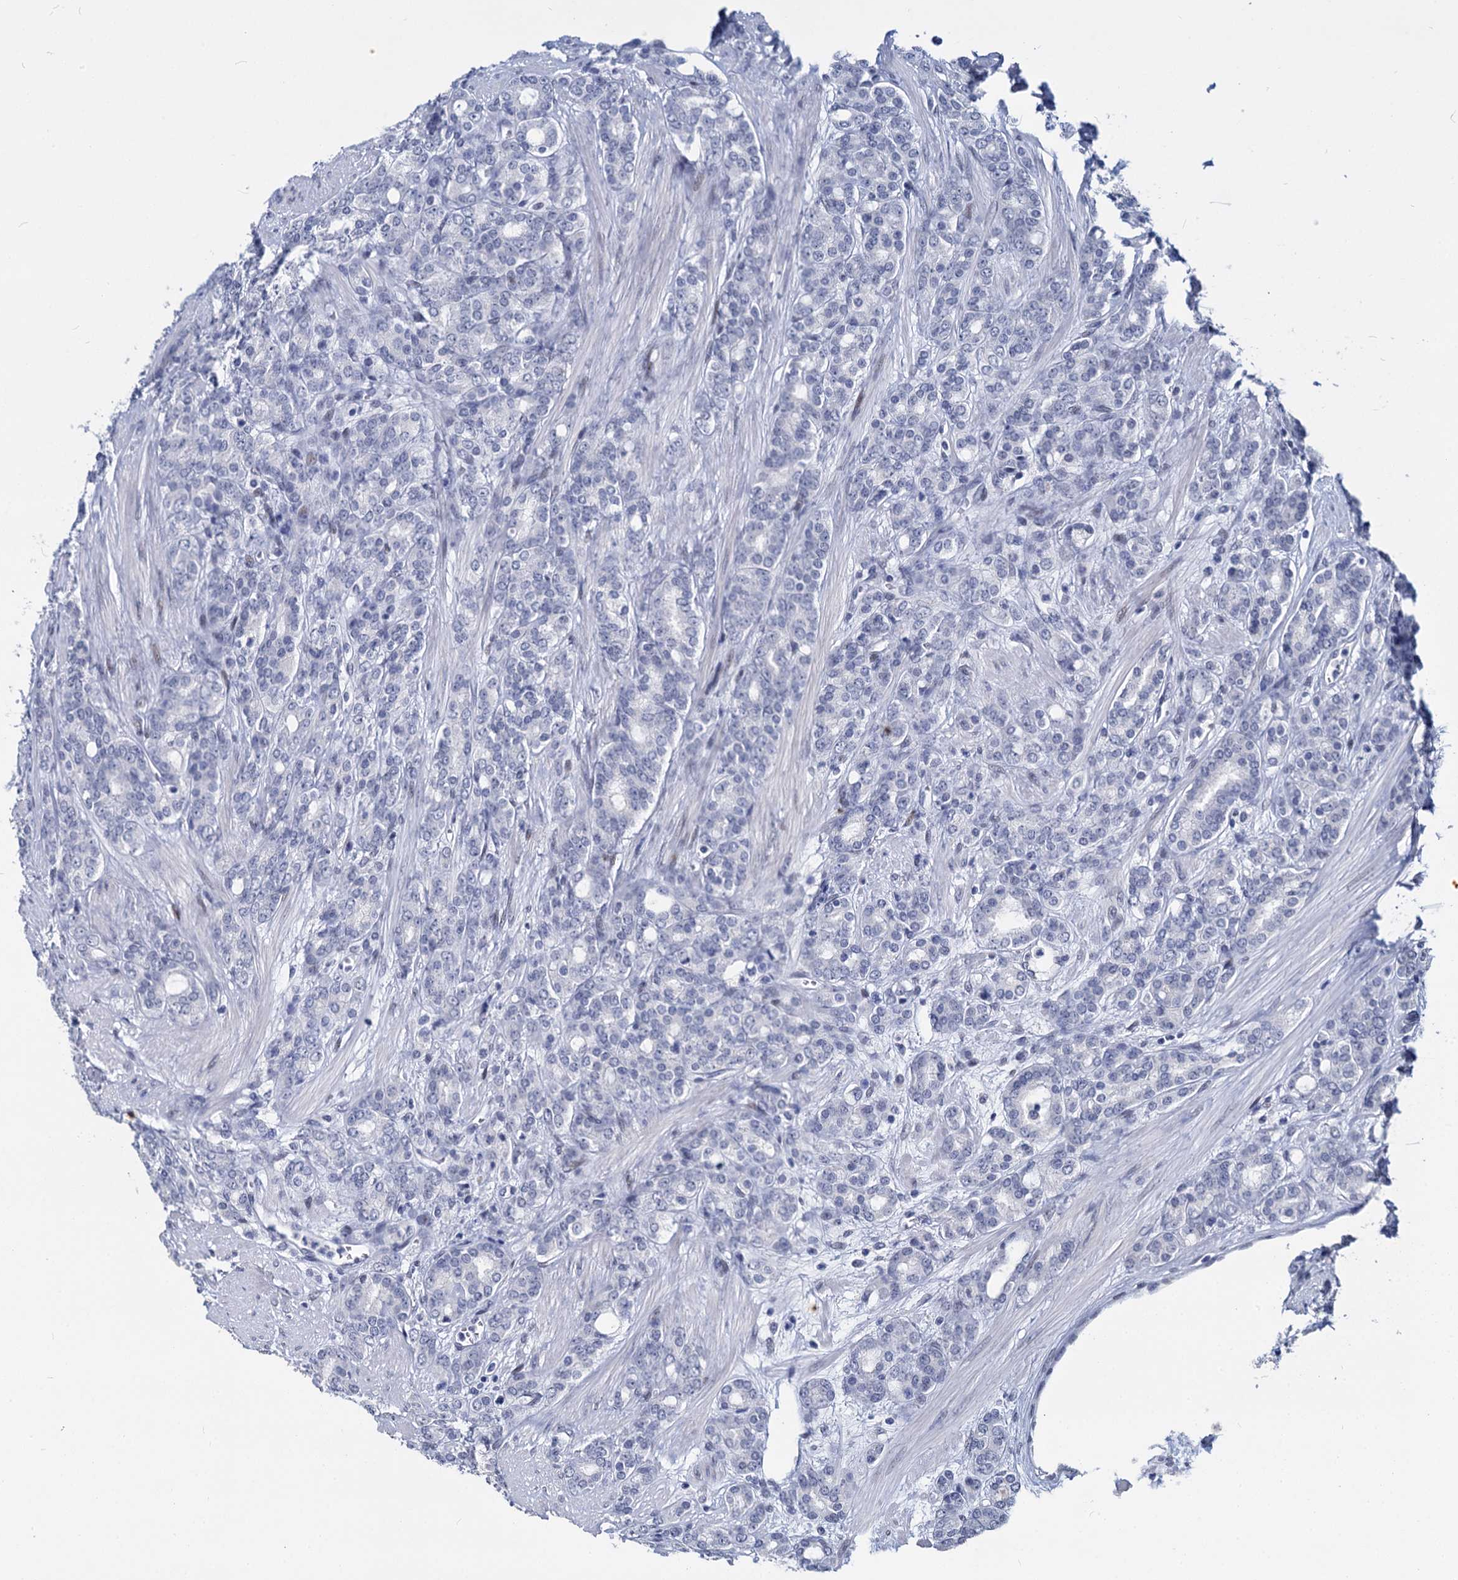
{"staining": {"intensity": "negative", "quantity": "none", "location": "none"}, "tissue": "prostate cancer", "cell_type": "Tumor cells", "image_type": "cancer", "snomed": [{"axis": "morphology", "description": "Adenocarcinoma, High grade"}, {"axis": "topography", "description": "Prostate"}], "caption": "Immunohistochemical staining of human prostate adenocarcinoma (high-grade) exhibits no significant staining in tumor cells.", "gene": "MAGEA4", "patient": {"sex": "male", "age": 62}}